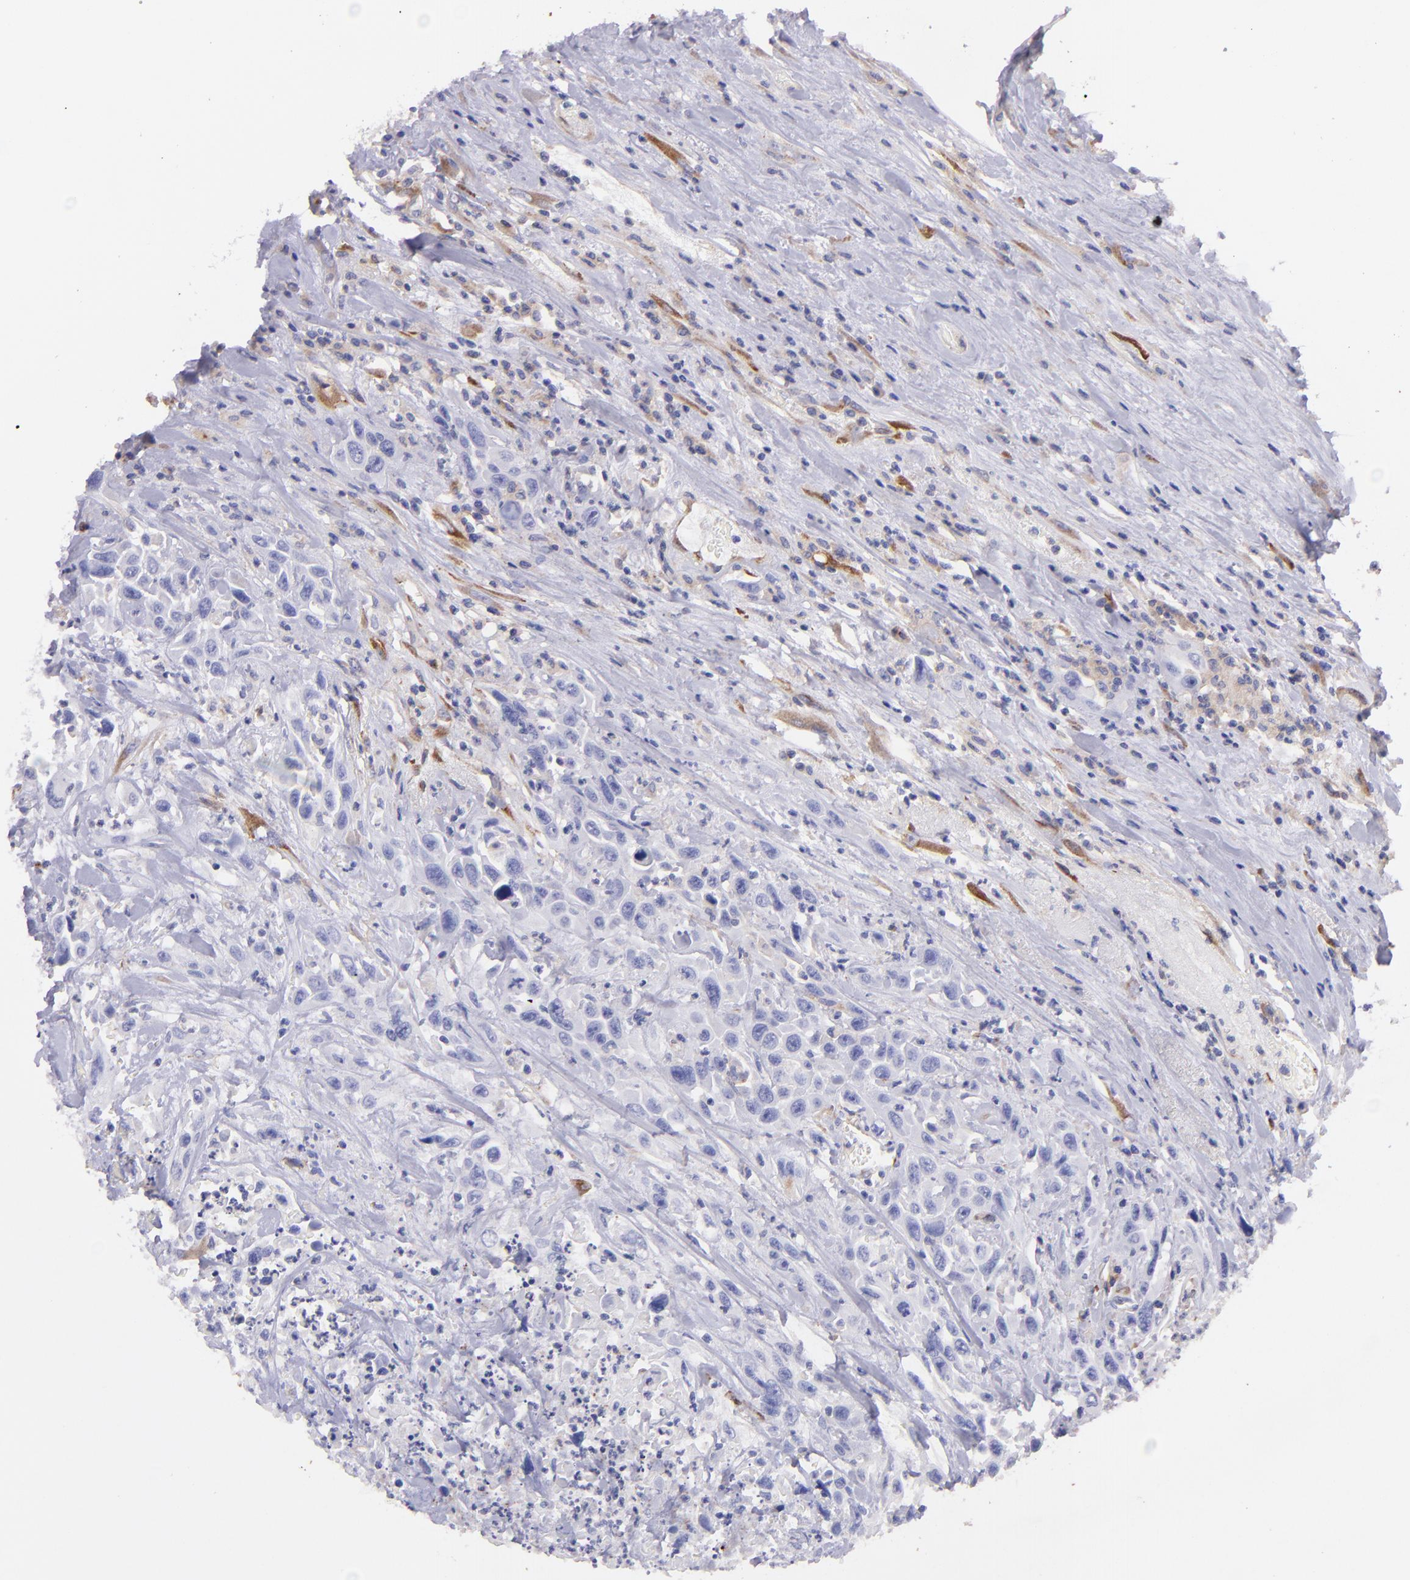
{"staining": {"intensity": "moderate", "quantity": "<25%", "location": "cytoplasmic/membranous"}, "tissue": "urothelial cancer", "cell_type": "Tumor cells", "image_type": "cancer", "snomed": [{"axis": "morphology", "description": "Urothelial carcinoma, High grade"}, {"axis": "topography", "description": "Urinary bladder"}], "caption": "A low amount of moderate cytoplasmic/membranous expression is appreciated in approximately <25% of tumor cells in urothelial carcinoma (high-grade) tissue.", "gene": "RET", "patient": {"sex": "female", "age": 84}}